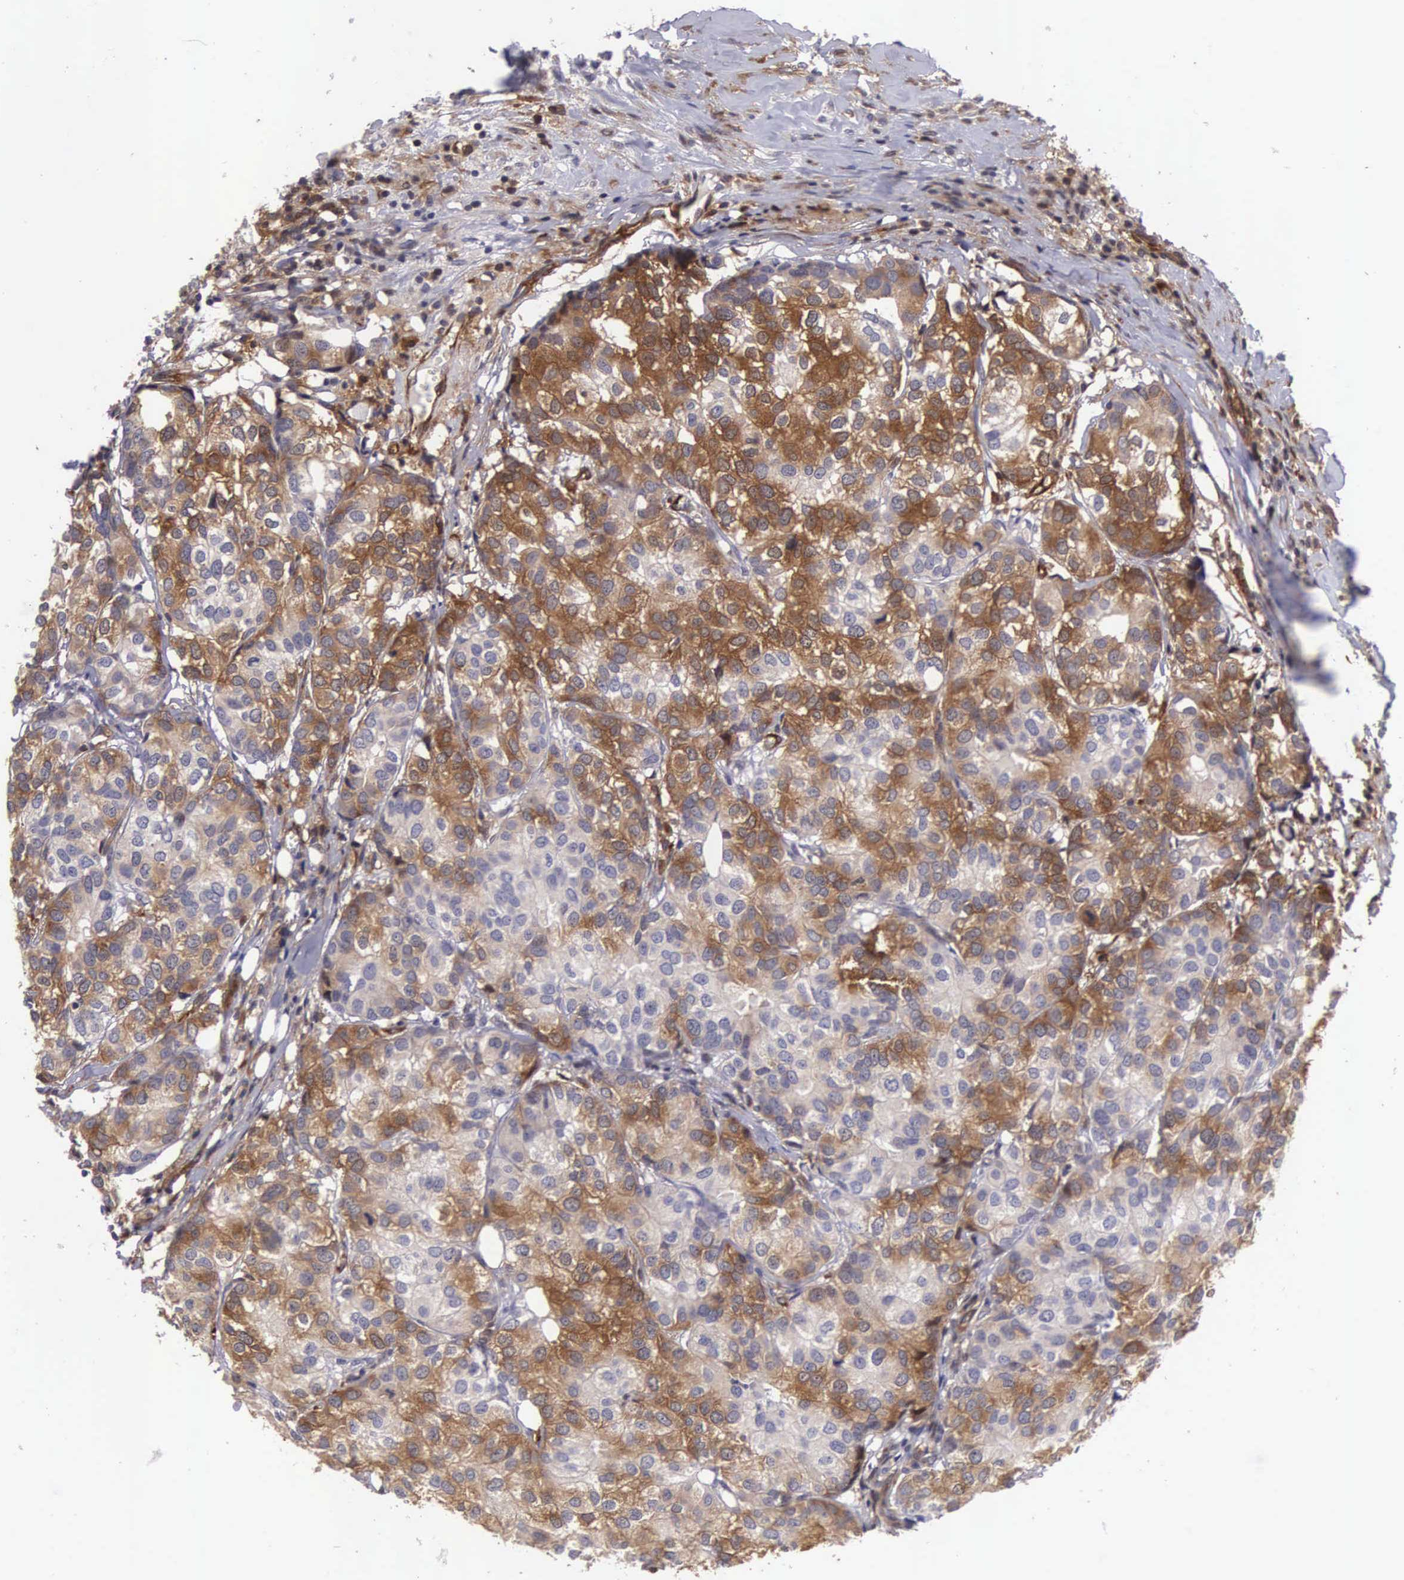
{"staining": {"intensity": "moderate", "quantity": "25%-75%", "location": "cytoplasmic/membranous"}, "tissue": "breast cancer", "cell_type": "Tumor cells", "image_type": "cancer", "snomed": [{"axis": "morphology", "description": "Duct carcinoma"}, {"axis": "topography", "description": "Breast"}], "caption": "Human breast cancer (infiltrating ductal carcinoma) stained with a brown dye exhibits moderate cytoplasmic/membranous positive expression in about 25%-75% of tumor cells.", "gene": "EMID1", "patient": {"sex": "female", "age": 68}}